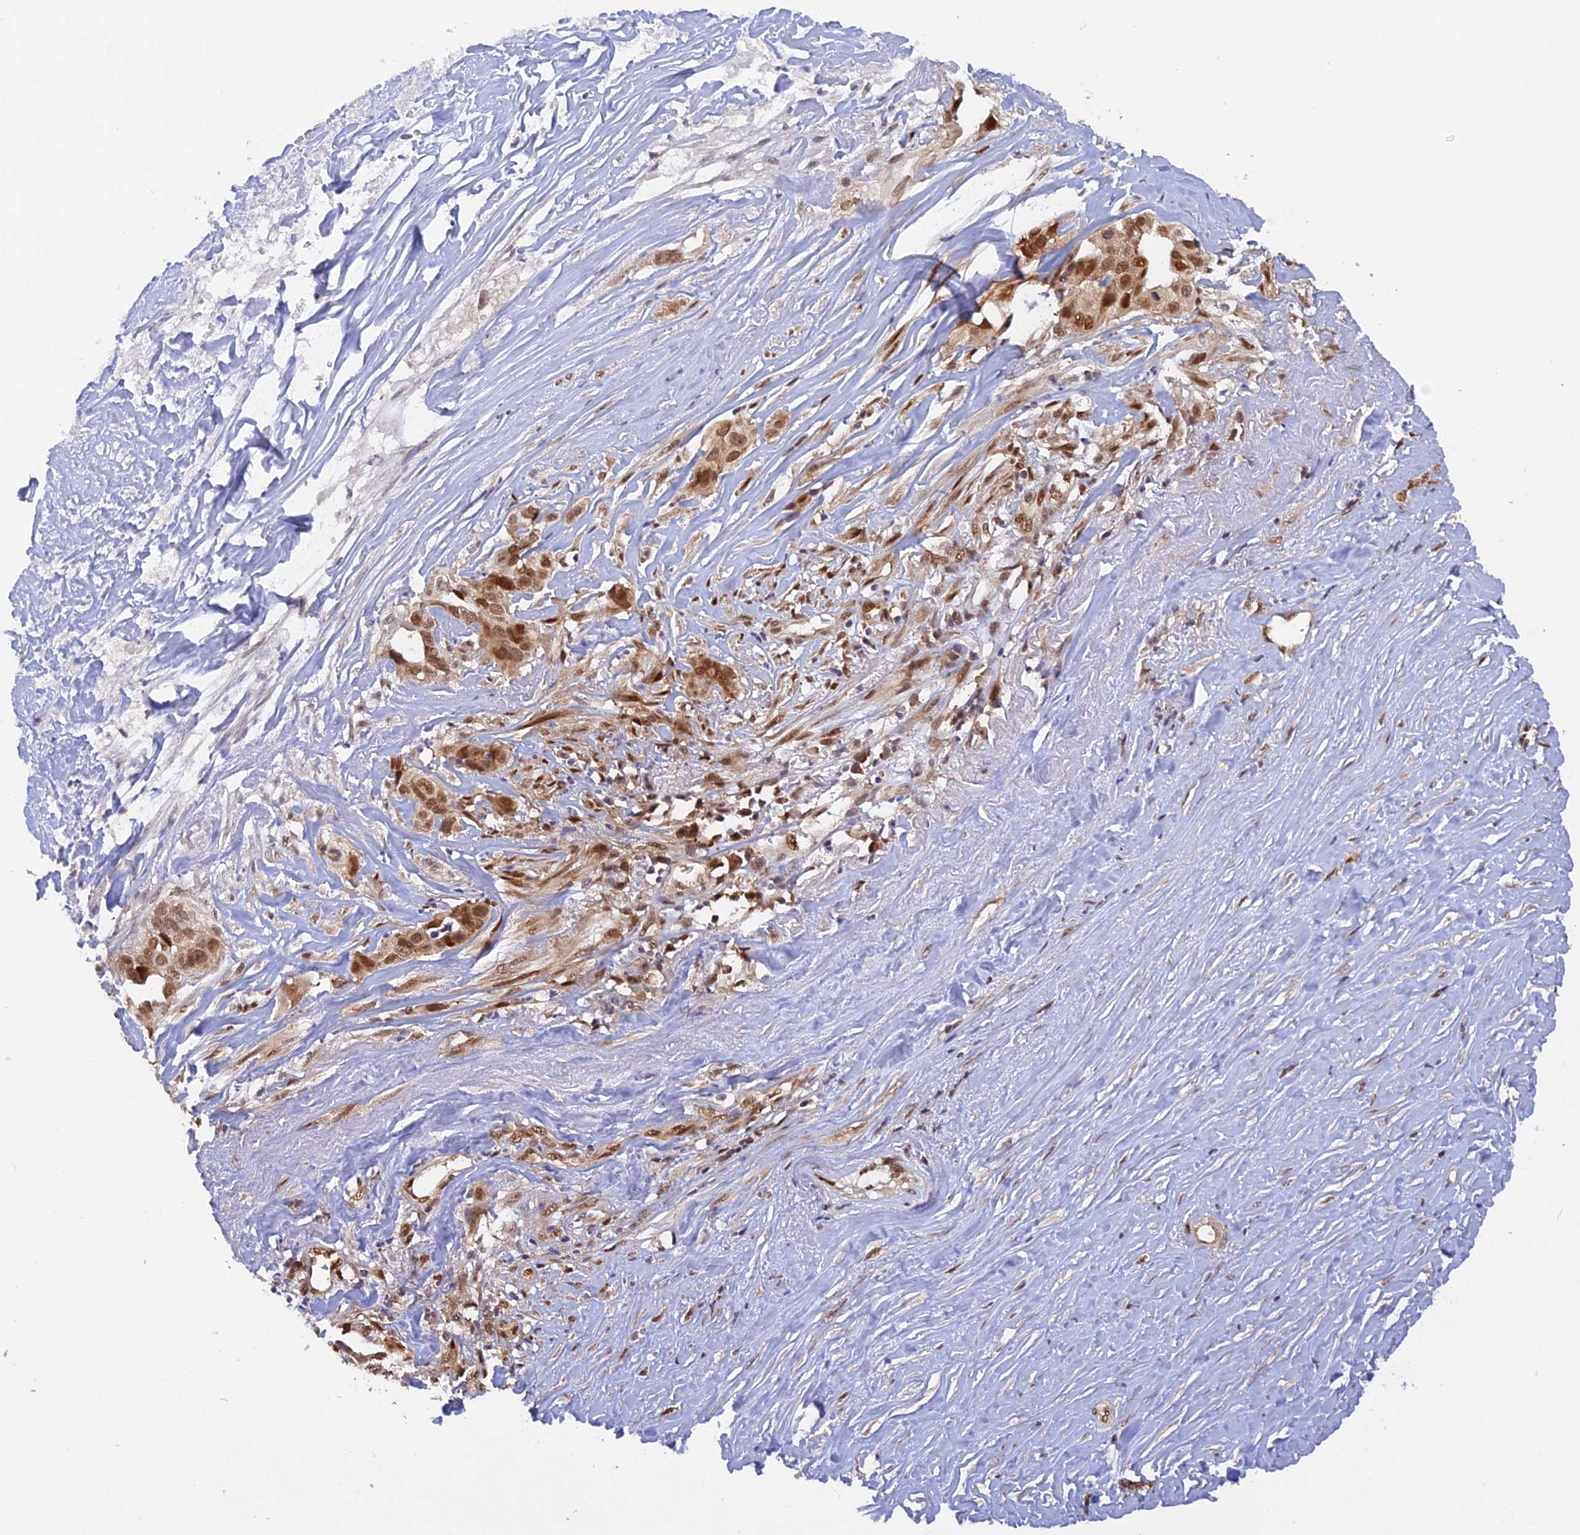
{"staining": {"intensity": "moderate", "quantity": ">75%", "location": "nuclear"}, "tissue": "liver cancer", "cell_type": "Tumor cells", "image_type": "cancer", "snomed": [{"axis": "morphology", "description": "Cholangiocarcinoma"}, {"axis": "topography", "description": "Liver"}], "caption": "A brown stain labels moderate nuclear expression of a protein in human cholangiocarcinoma (liver) tumor cells. The staining was performed using DAB to visualize the protein expression in brown, while the nuclei were stained in blue with hematoxylin (Magnification: 20x).", "gene": "ZNF428", "patient": {"sex": "female", "age": 79}}